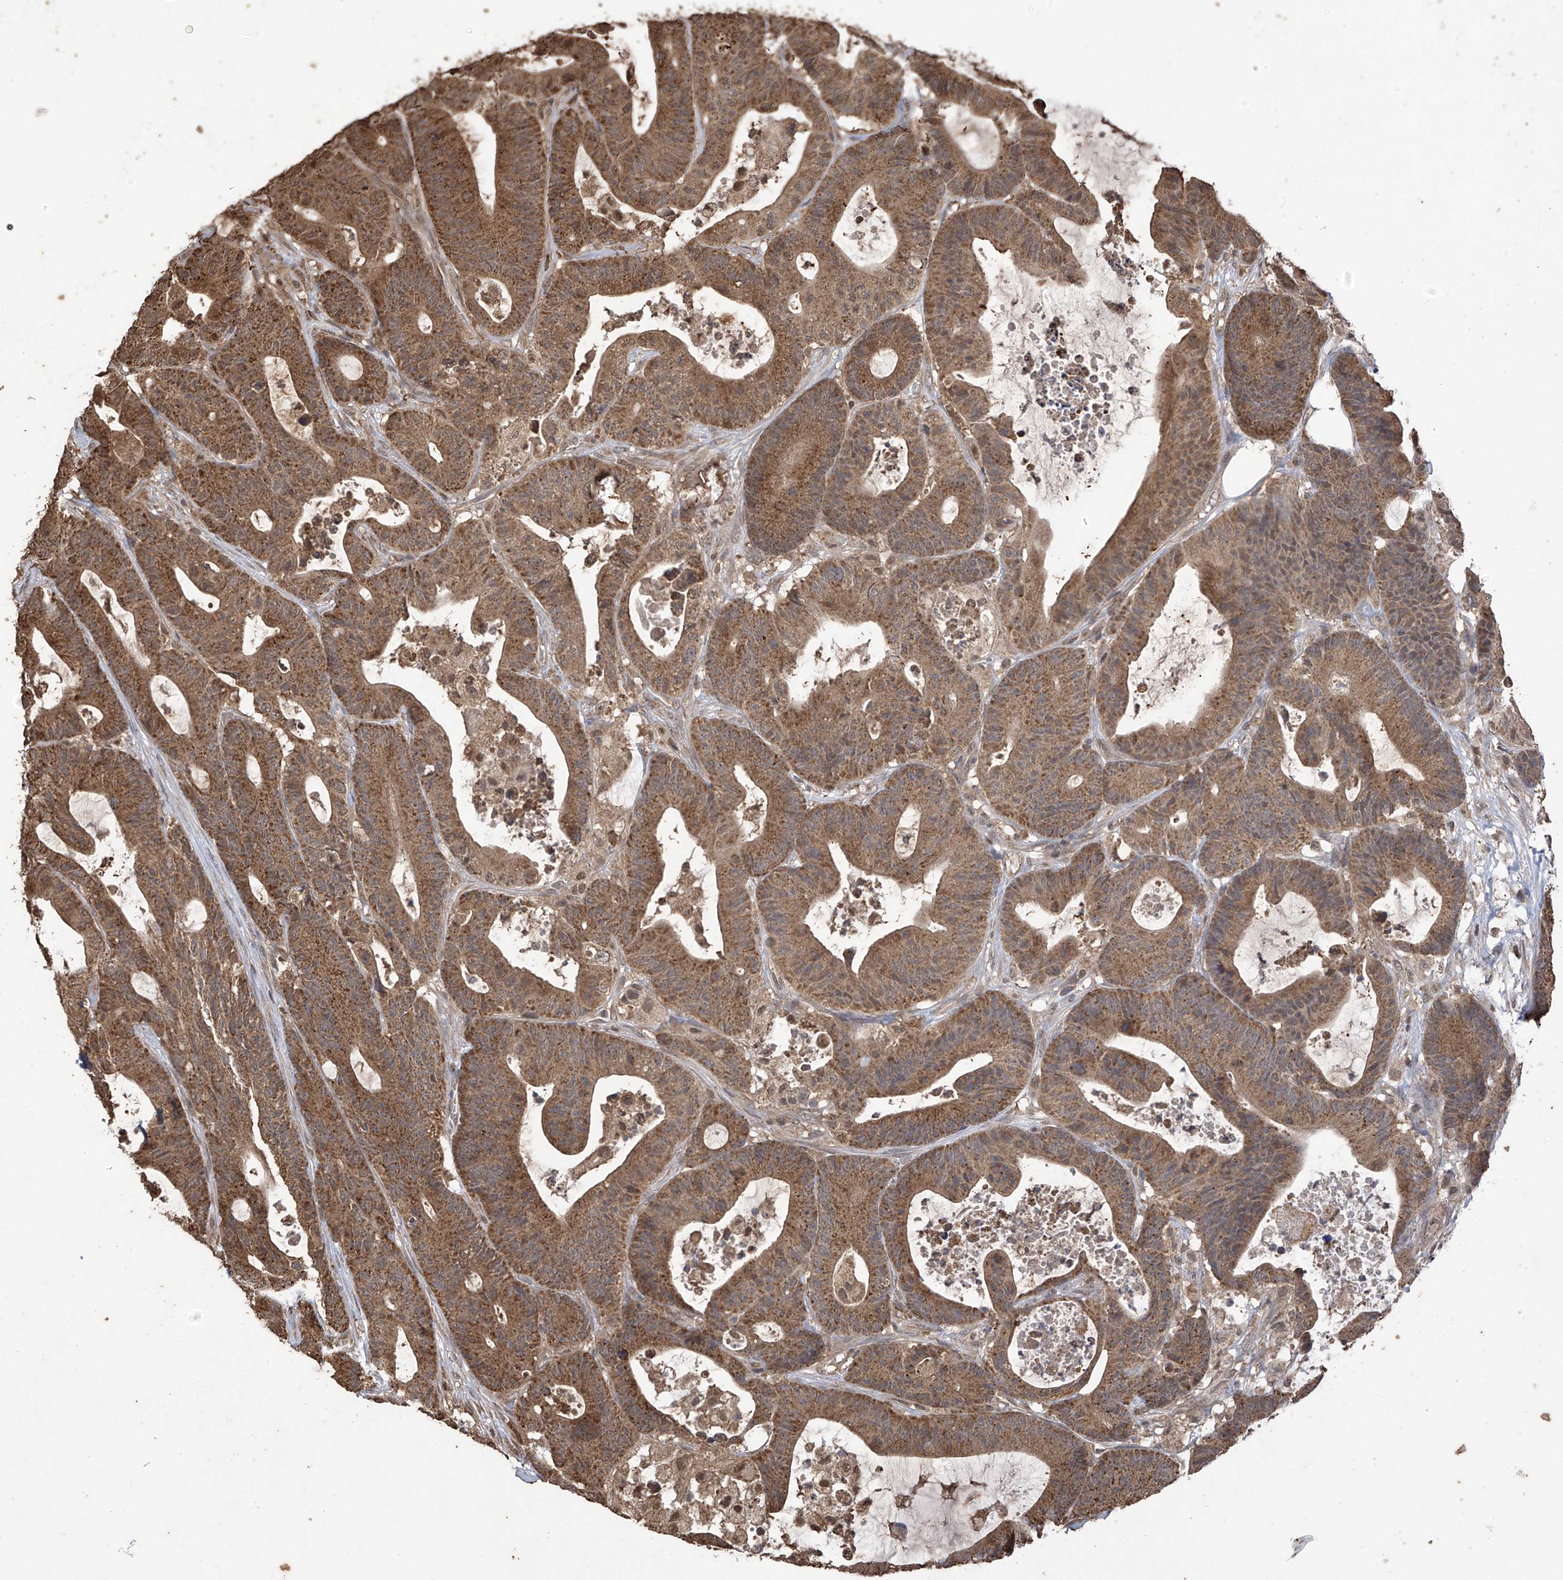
{"staining": {"intensity": "moderate", "quantity": ">75%", "location": "cytoplasmic/membranous"}, "tissue": "colorectal cancer", "cell_type": "Tumor cells", "image_type": "cancer", "snomed": [{"axis": "morphology", "description": "Adenocarcinoma, NOS"}, {"axis": "topography", "description": "Colon"}], "caption": "Moderate cytoplasmic/membranous expression is identified in approximately >75% of tumor cells in colorectal cancer.", "gene": "PNPT1", "patient": {"sex": "female", "age": 84}}